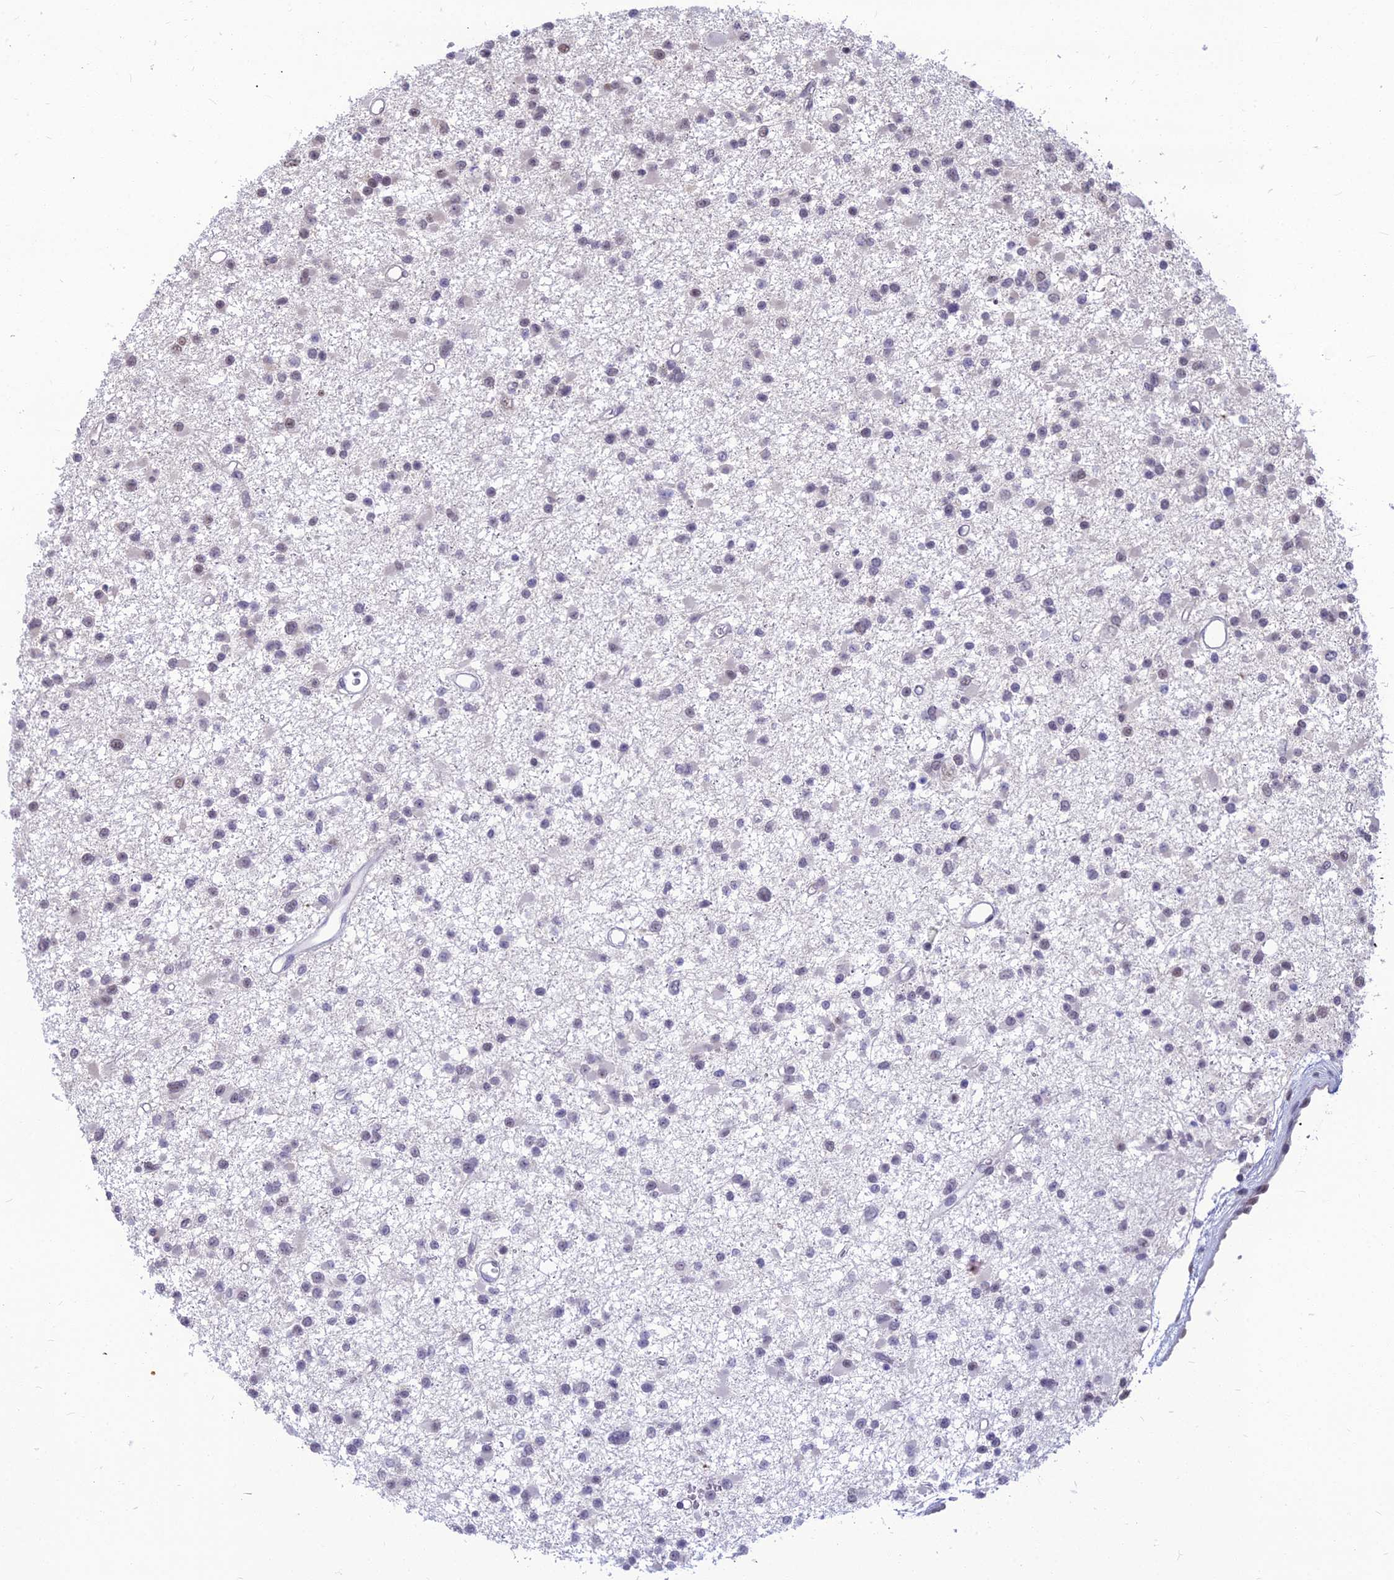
{"staining": {"intensity": "negative", "quantity": "none", "location": "none"}, "tissue": "glioma", "cell_type": "Tumor cells", "image_type": "cancer", "snomed": [{"axis": "morphology", "description": "Glioma, malignant, Low grade"}, {"axis": "topography", "description": "Brain"}], "caption": "Photomicrograph shows no protein positivity in tumor cells of glioma tissue.", "gene": "SRSF7", "patient": {"sex": "female", "age": 22}}